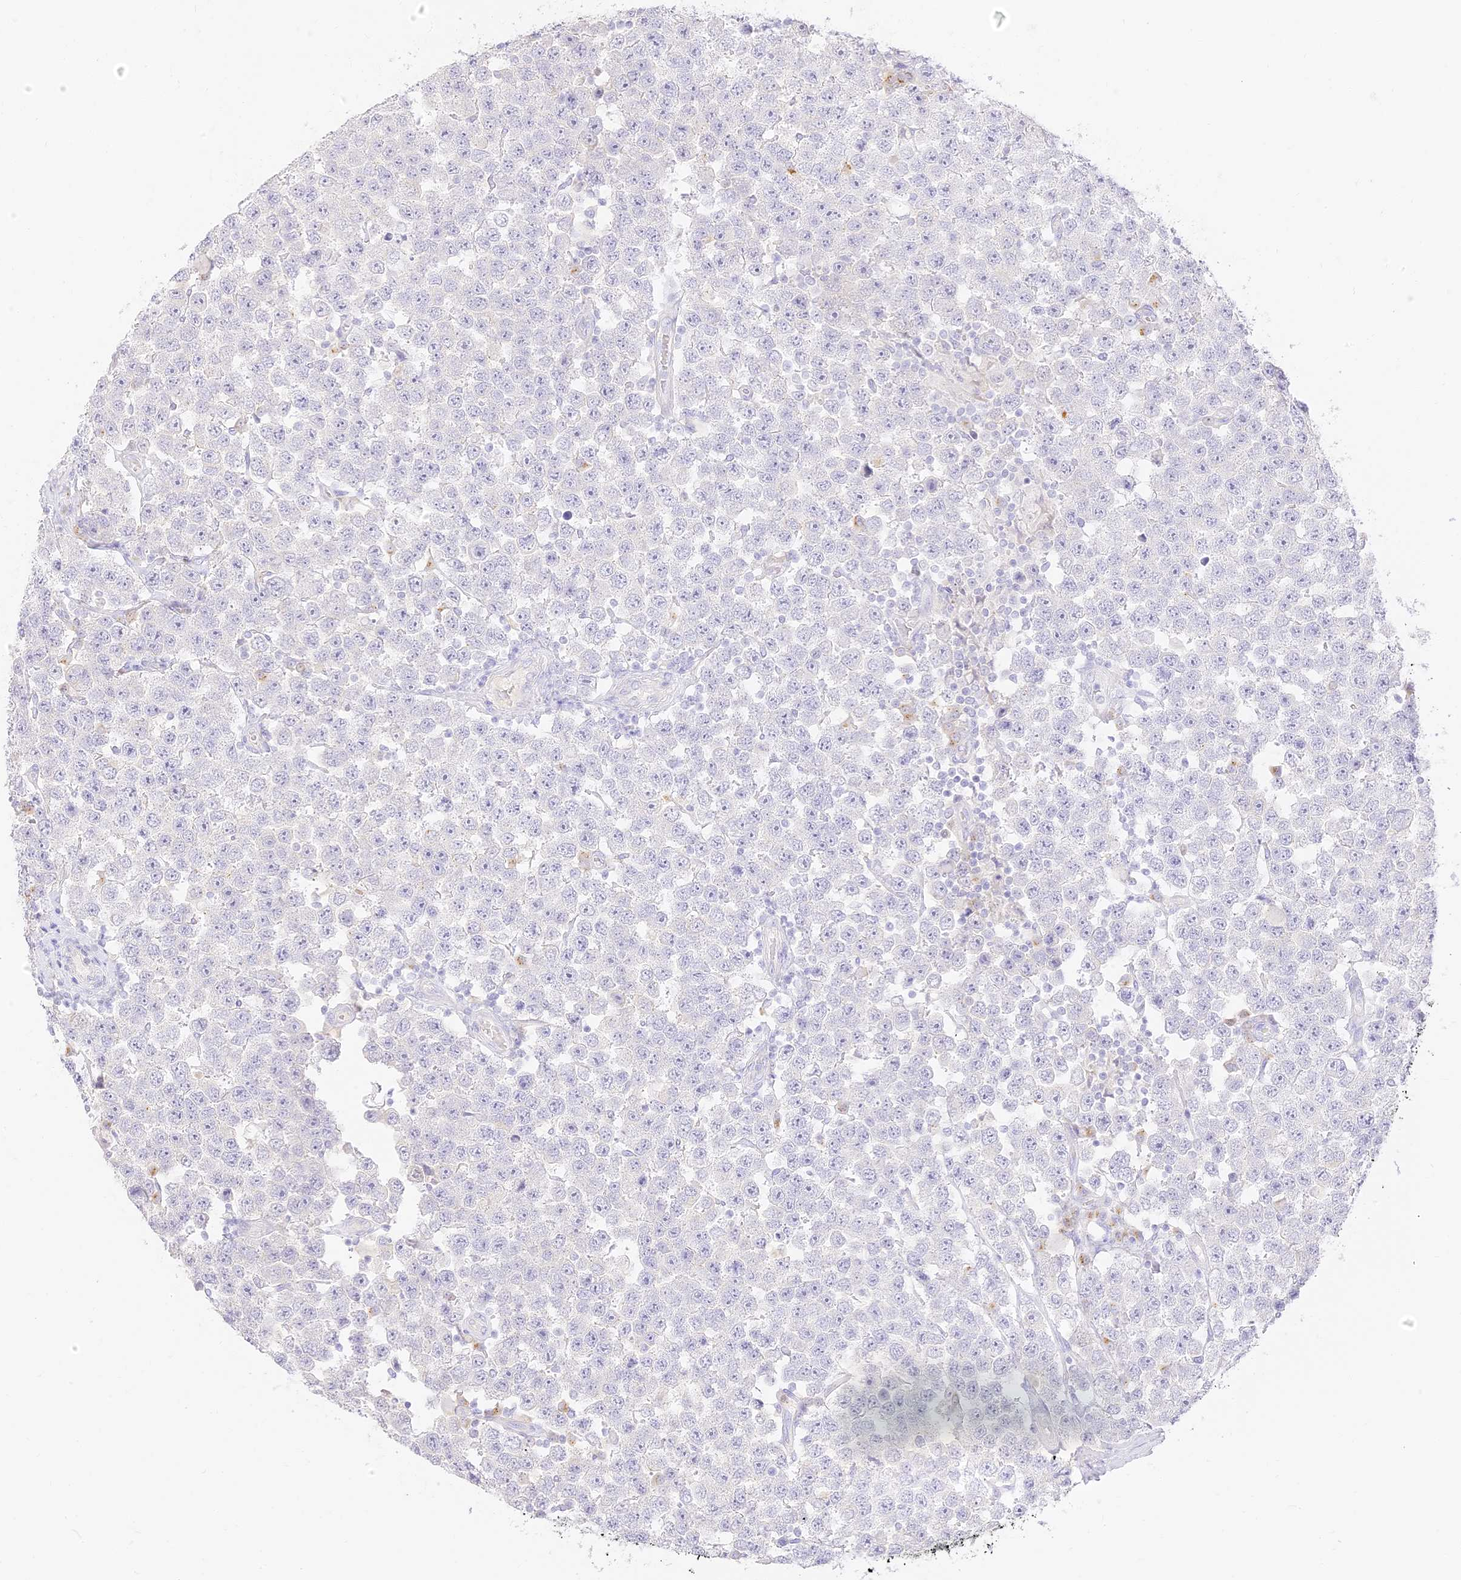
{"staining": {"intensity": "negative", "quantity": "none", "location": "none"}, "tissue": "testis cancer", "cell_type": "Tumor cells", "image_type": "cancer", "snomed": [{"axis": "morphology", "description": "Seminoma, NOS"}, {"axis": "topography", "description": "Testis"}], "caption": "DAB immunohistochemical staining of human testis seminoma demonstrates no significant staining in tumor cells.", "gene": "SEC13", "patient": {"sex": "male", "age": 28}}